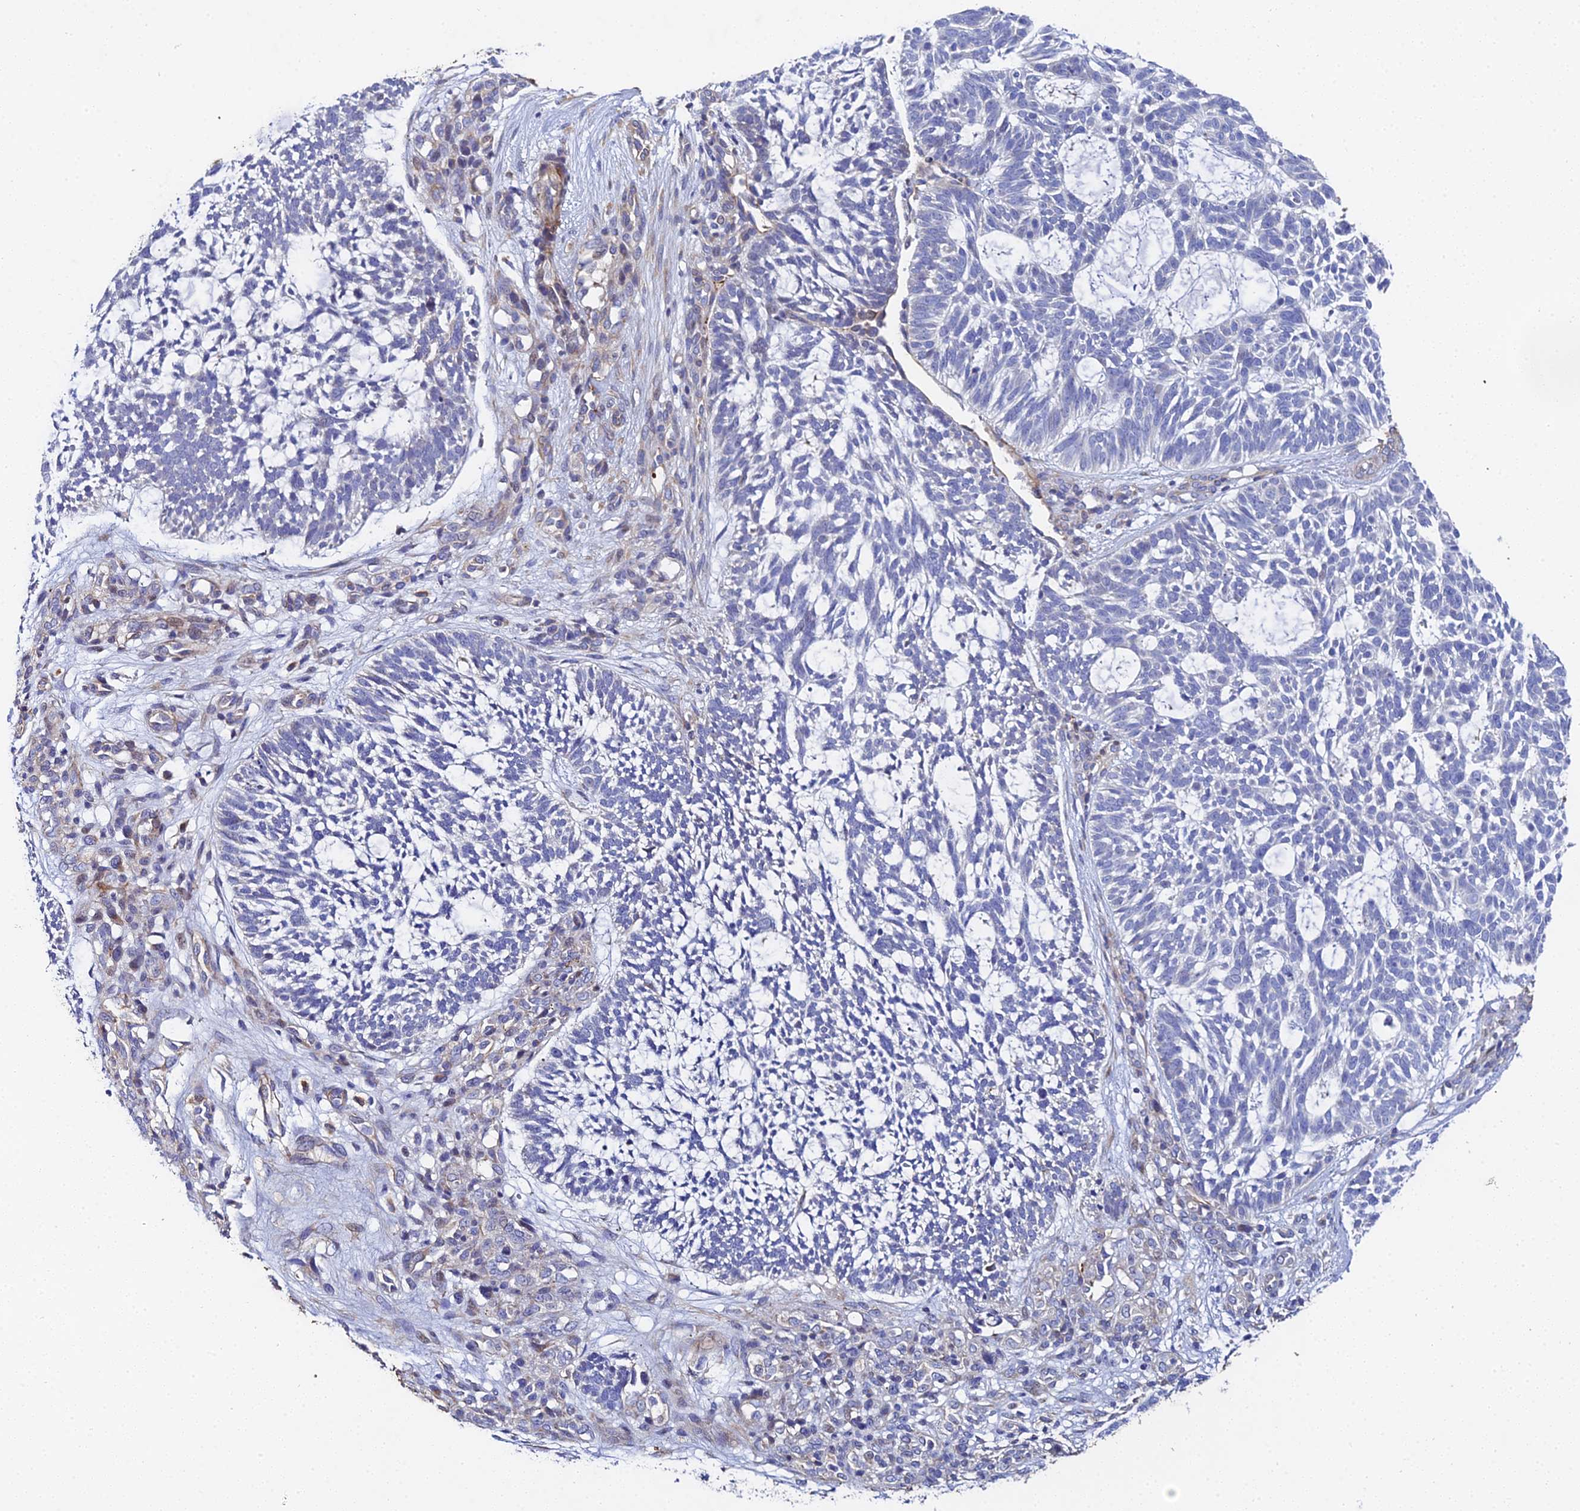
{"staining": {"intensity": "negative", "quantity": "none", "location": "none"}, "tissue": "skin cancer", "cell_type": "Tumor cells", "image_type": "cancer", "snomed": [{"axis": "morphology", "description": "Basal cell carcinoma"}, {"axis": "topography", "description": "Skin"}], "caption": "A micrograph of human skin cancer (basal cell carcinoma) is negative for staining in tumor cells. Nuclei are stained in blue.", "gene": "ENSG00000268674", "patient": {"sex": "male", "age": 88}}